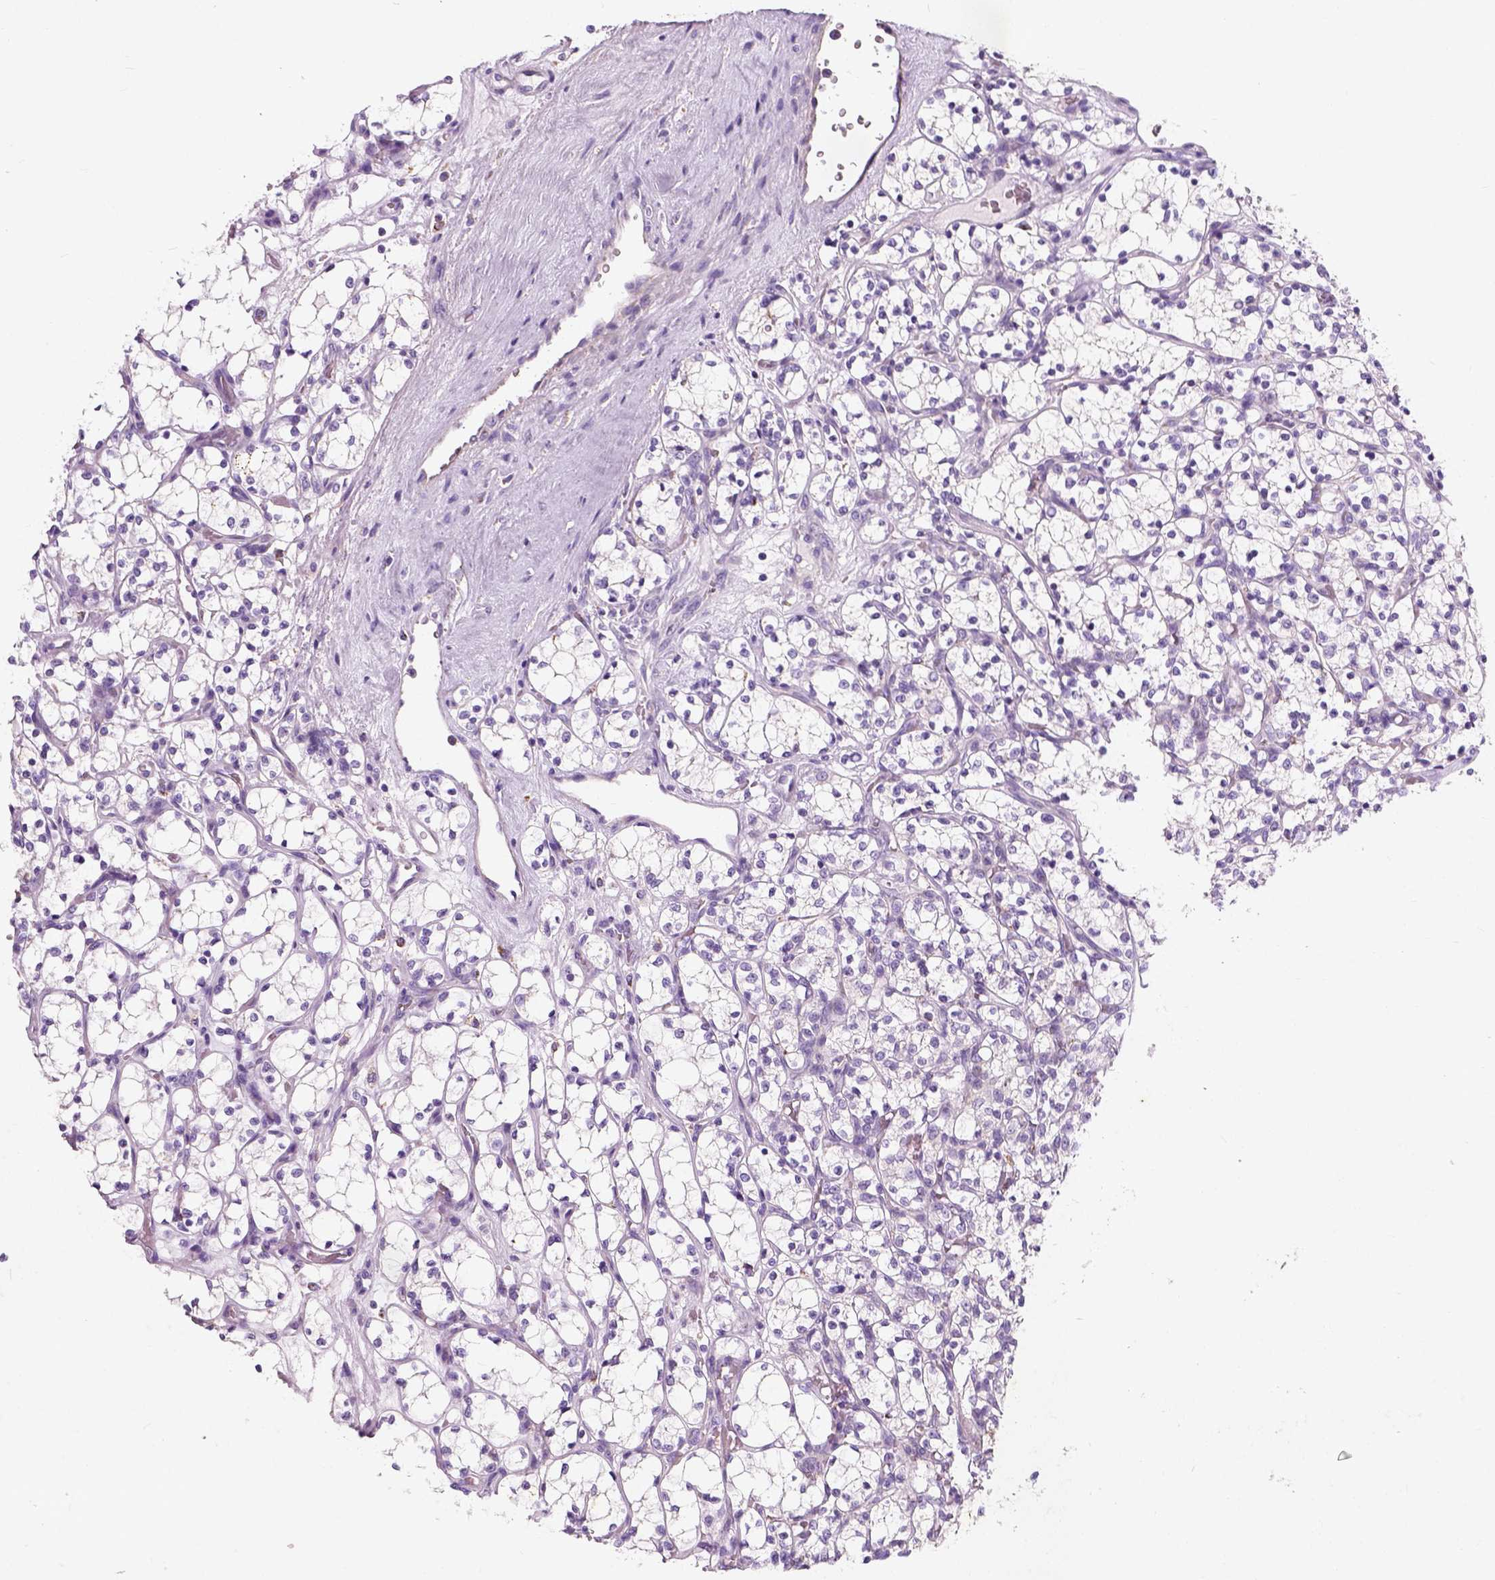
{"staining": {"intensity": "negative", "quantity": "none", "location": "none"}, "tissue": "renal cancer", "cell_type": "Tumor cells", "image_type": "cancer", "snomed": [{"axis": "morphology", "description": "Adenocarcinoma, NOS"}, {"axis": "topography", "description": "Kidney"}], "caption": "Renal cancer (adenocarcinoma) was stained to show a protein in brown. There is no significant positivity in tumor cells.", "gene": "CHODL", "patient": {"sex": "female", "age": 69}}